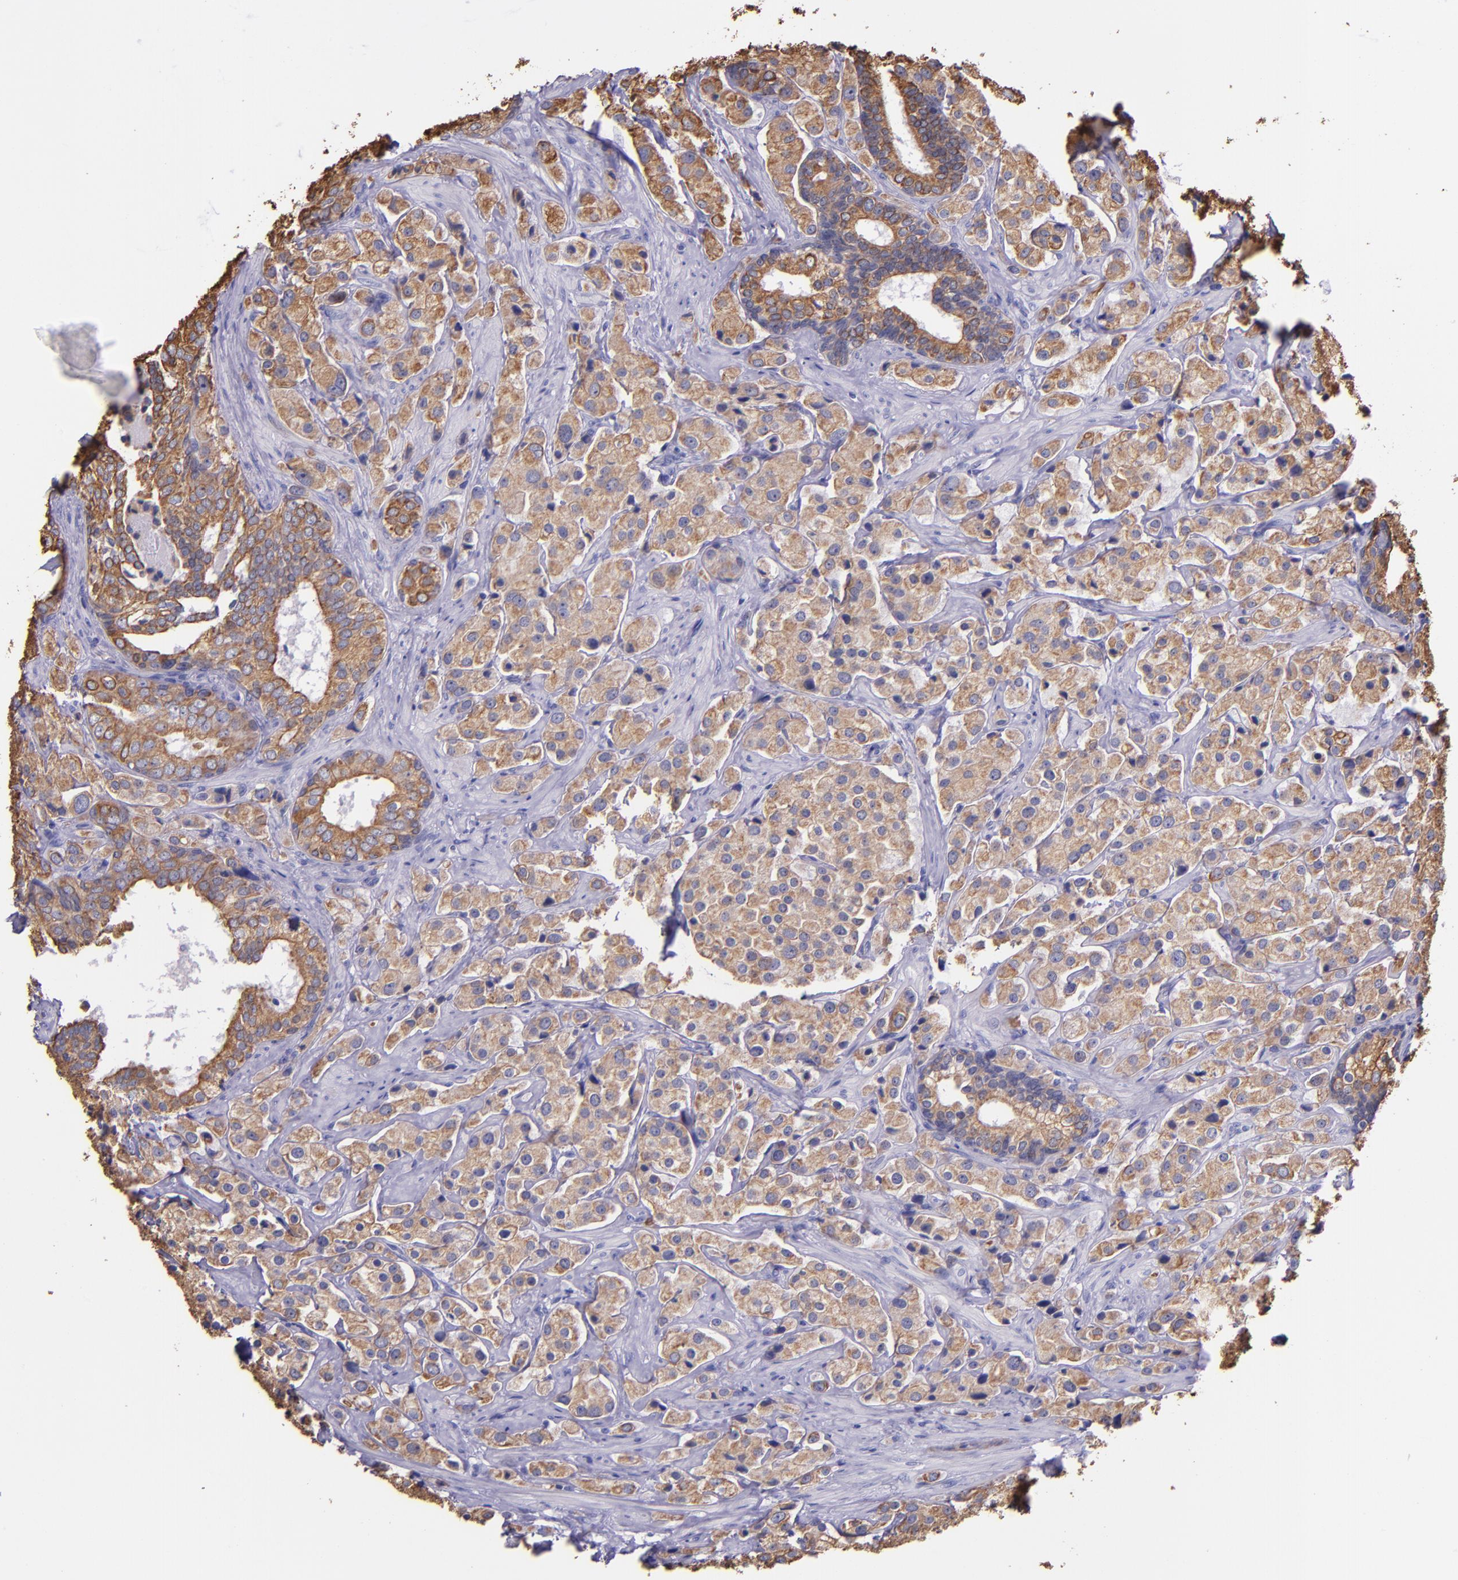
{"staining": {"intensity": "moderate", "quantity": ">75%", "location": "cytoplasmic/membranous"}, "tissue": "prostate cancer", "cell_type": "Tumor cells", "image_type": "cancer", "snomed": [{"axis": "morphology", "description": "Adenocarcinoma, Medium grade"}, {"axis": "topography", "description": "Prostate"}], "caption": "Medium-grade adenocarcinoma (prostate) was stained to show a protein in brown. There is medium levels of moderate cytoplasmic/membranous expression in about >75% of tumor cells. The protein is shown in brown color, while the nuclei are stained blue.", "gene": "KRT4", "patient": {"sex": "male", "age": 70}}